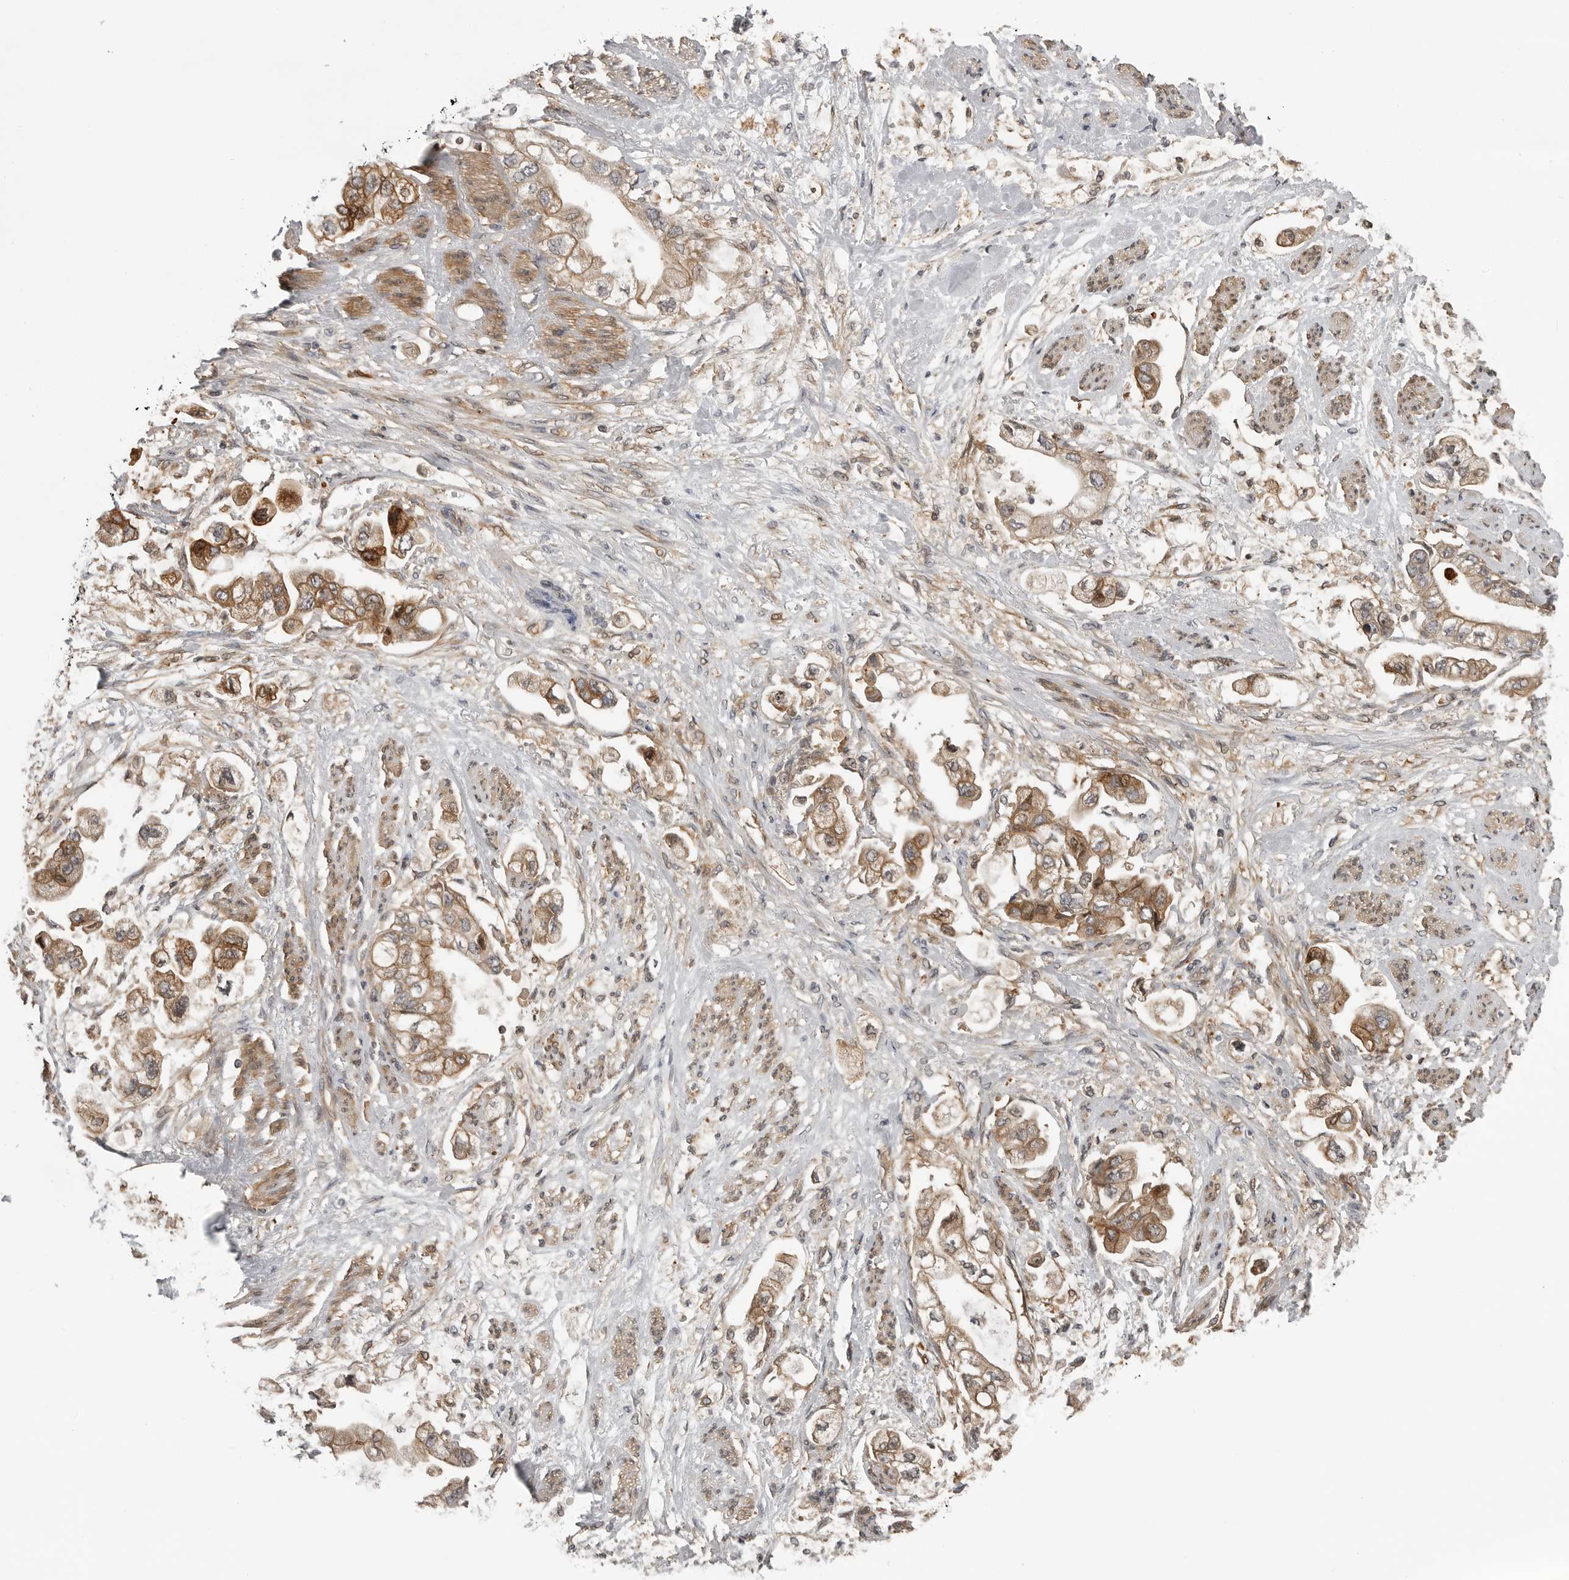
{"staining": {"intensity": "moderate", "quantity": ">75%", "location": "cytoplasmic/membranous"}, "tissue": "stomach cancer", "cell_type": "Tumor cells", "image_type": "cancer", "snomed": [{"axis": "morphology", "description": "Adenocarcinoma, NOS"}, {"axis": "topography", "description": "Stomach"}], "caption": "This photomicrograph exhibits IHC staining of adenocarcinoma (stomach), with medium moderate cytoplasmic/membranous positivity in approximately >75% of tumor cells.", "gene": "LRRC45", "patient": {"sex": "male", "age": 62}}